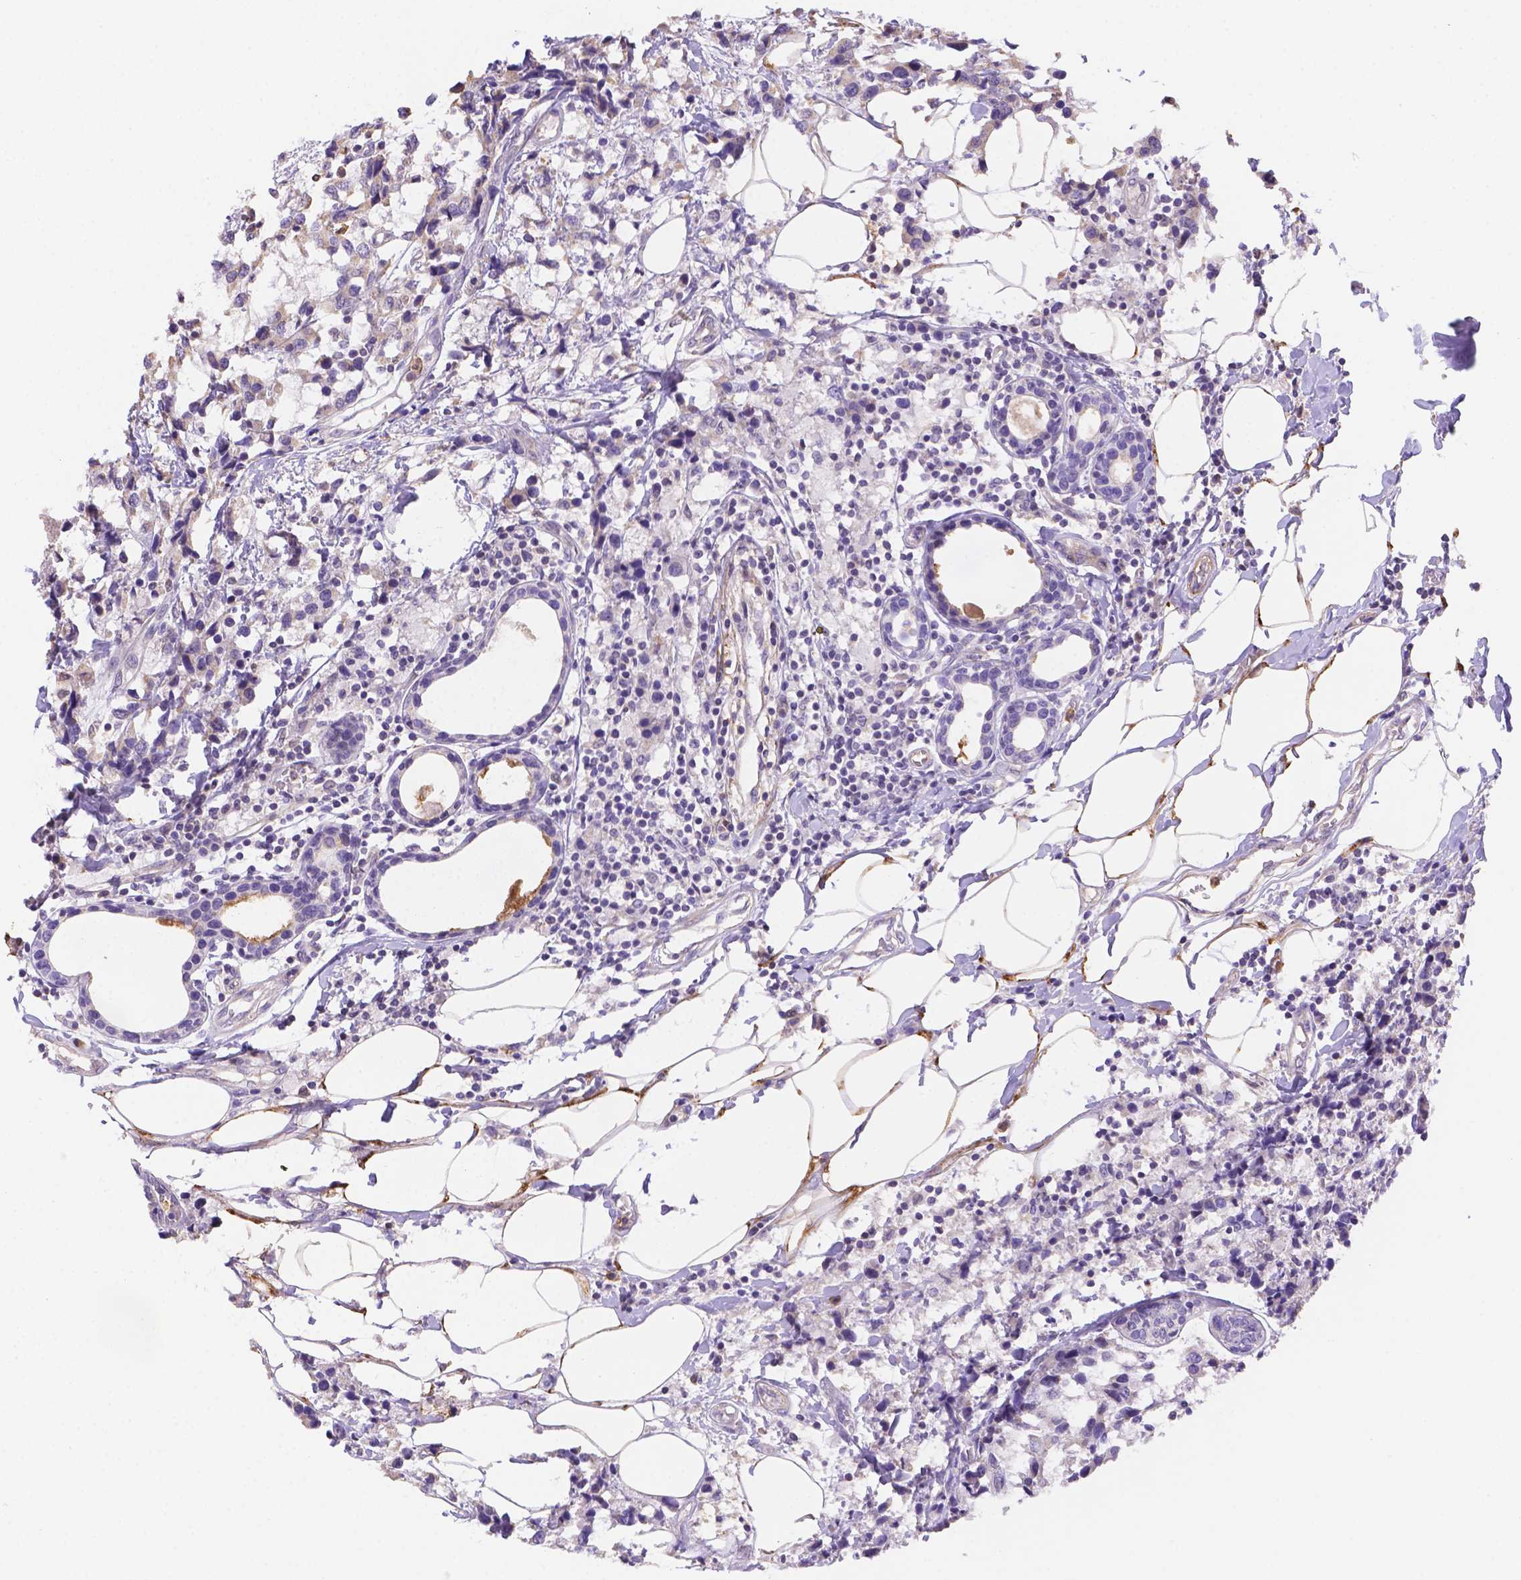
{"staining": {"intensity": "negative", "quantity": "none", "location": "none"}, "tissue": "breast cancer", "cell_type": "Tumor cells", "image_type": "cancer", "snomed": [{"axis": "morphology", "description": "Lobular carcinoma"}, {"axis": "topography", "description": "Breast"}], "caption": "Micrograph shows no significant protein staining in tumor cells of breast lobular carcinoma.", "gene": "NXPE2", "patient": {"sex": "female", "age": 59}}